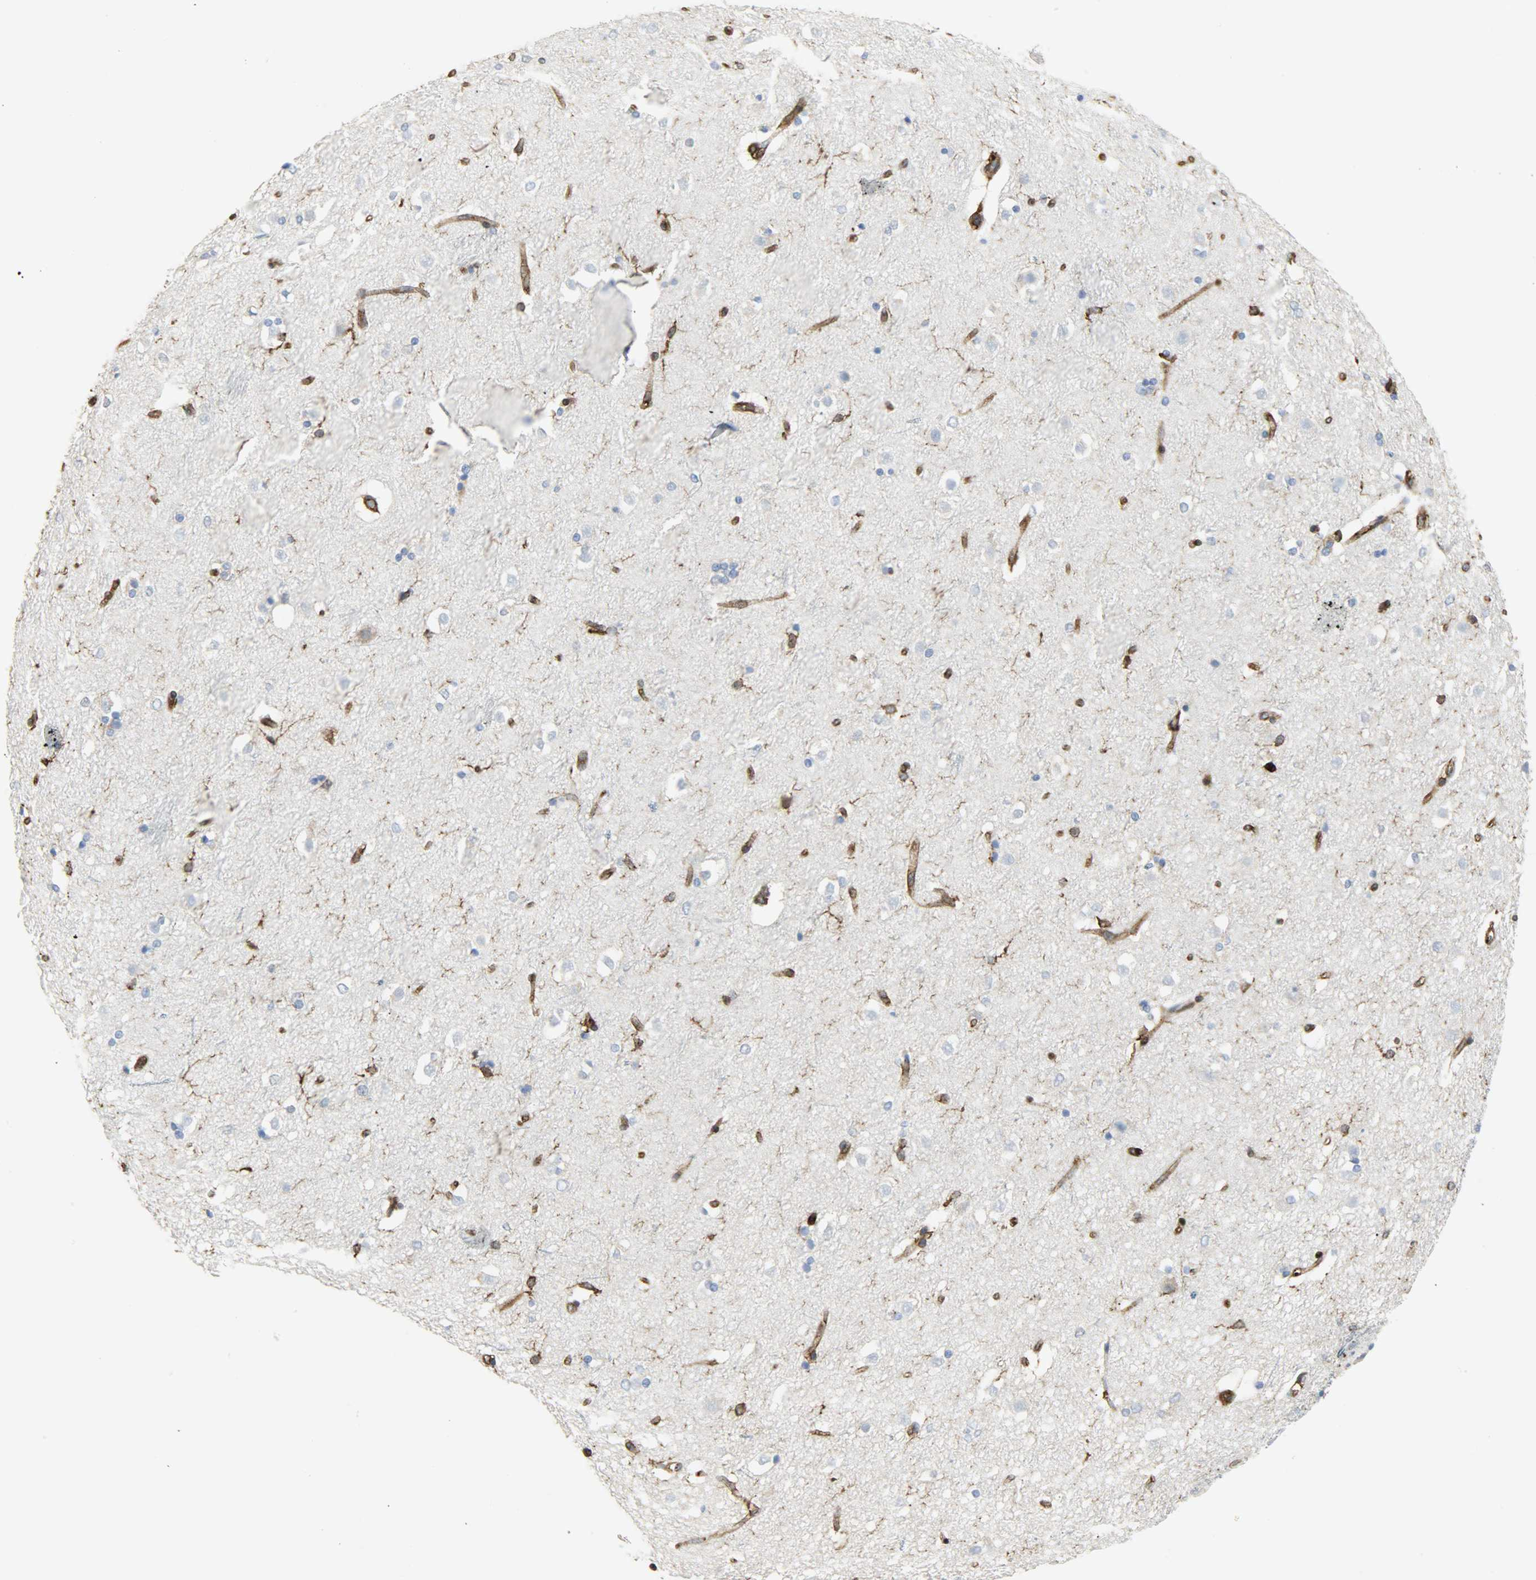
{"staining": {"intensity": "strong", "quantity": "<25%", "location": "cytoplasmic/membranous"}, "tissue": "caudate", "cell_type": "Glial cells", "image_type": "normal", "snomed": [{"axis": "morphology", "description": "Normal tissue, NOS"}, {"axis": "topography", "description": "Lateral ventricle wall"}], "caption": "Caudate stained for a protein displays strong cytoplasmic/membranous positivity in glial cells. The protein is stained brown, and the nuclei are stained in blue (DAB (3,3'-diaminobenzidine) IHC with brightfield microscopy, high magnification).", "gene": "VASP", "patient": {"sex": "female", "age": 19}}